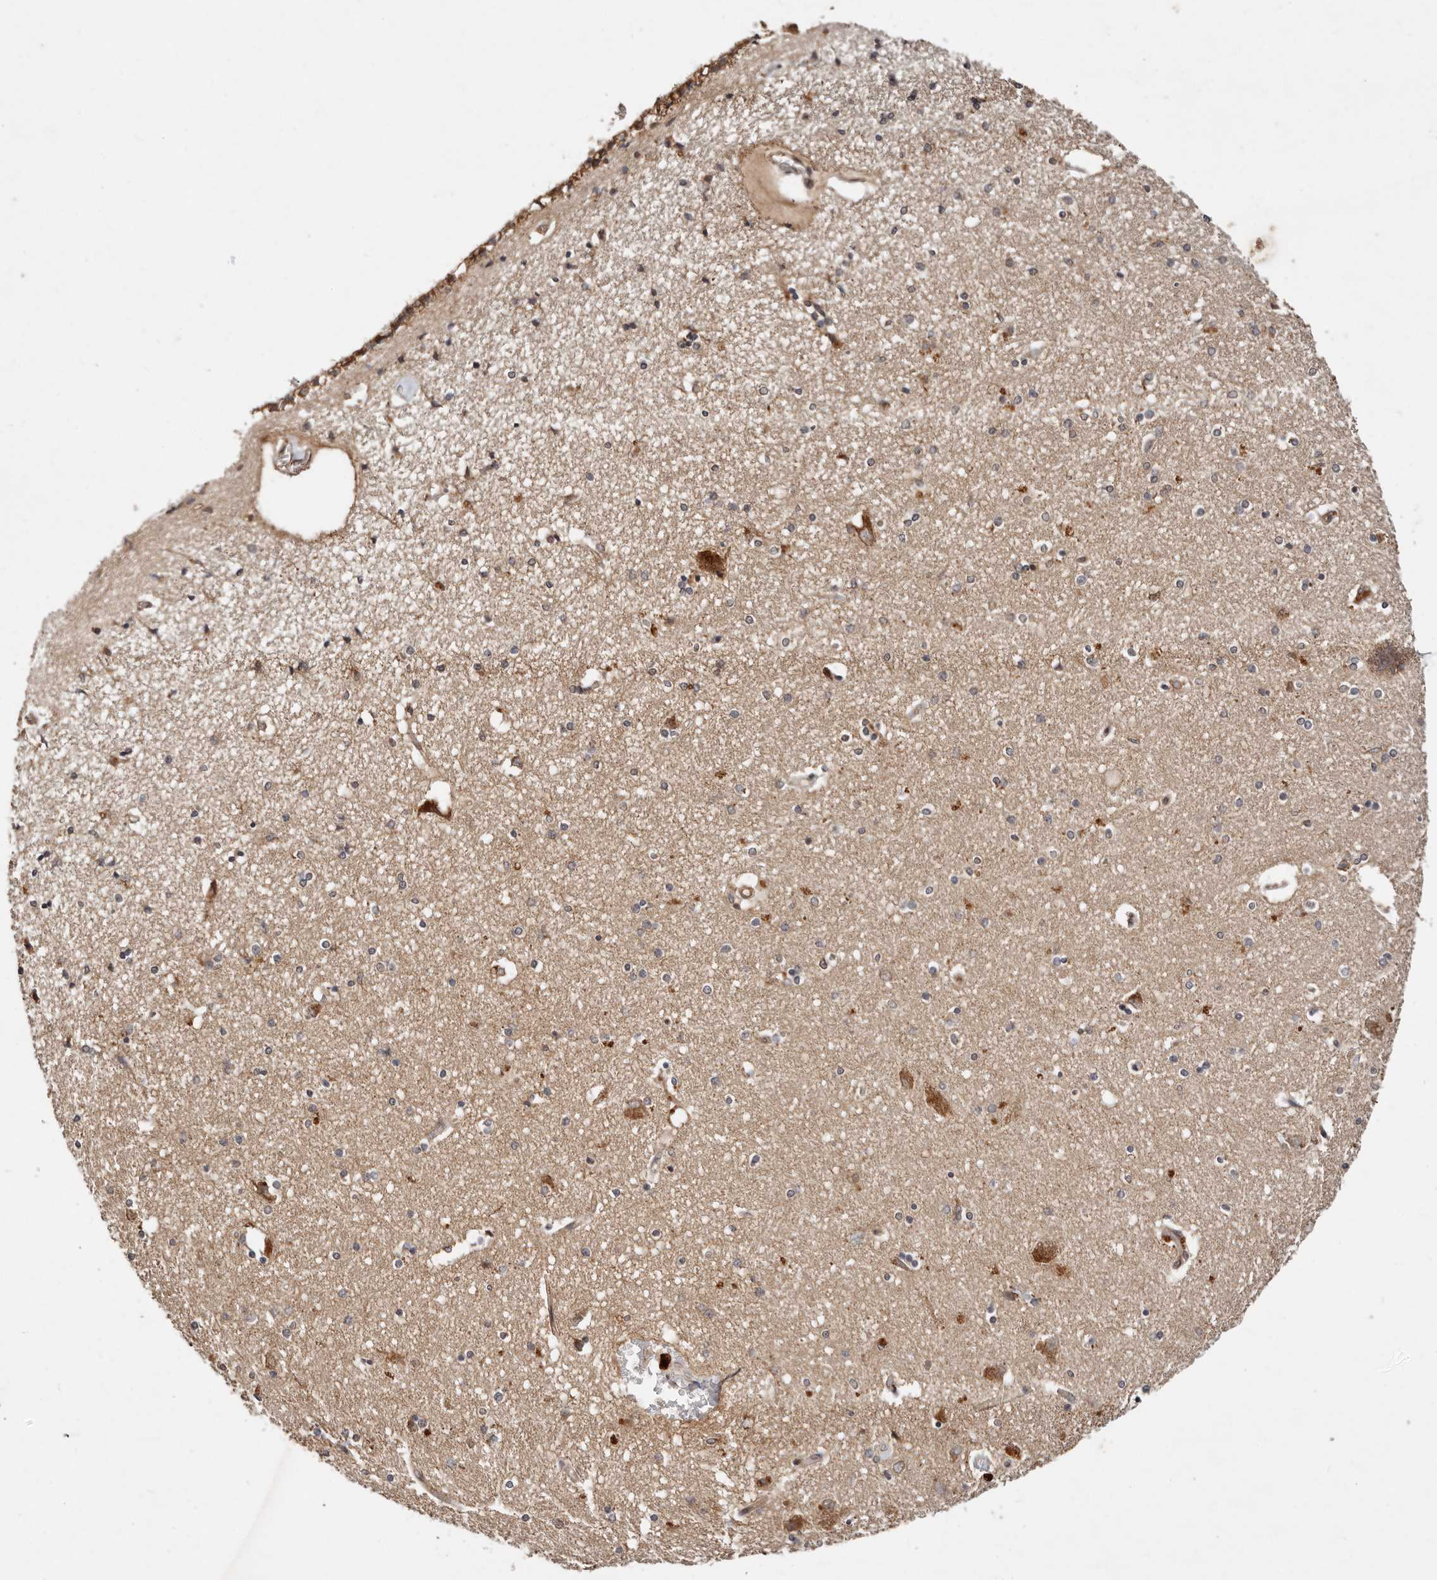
{"staining": {"intensity": "moderate", "quantity": "<25%", "location": "cytoplasmic/membranous"}, "tissue": "hippocampus", "cell_type": "Glial cells", "image_type": "normal", "snomed": [{"axis": "morphology", "description": "Normal tissue, NOS"}, {"axis": "topography", "description": "Hippocampus"}], "caption": "Unremarkable hippocampus reveals moderate cytoplasmic/membranous staining in about <25% of glial cells, visualized by immunohistochemistry. Nuclei are stained in blue.", "gene": "DENND11", "patient": {"sex": "female", "age": 54}}